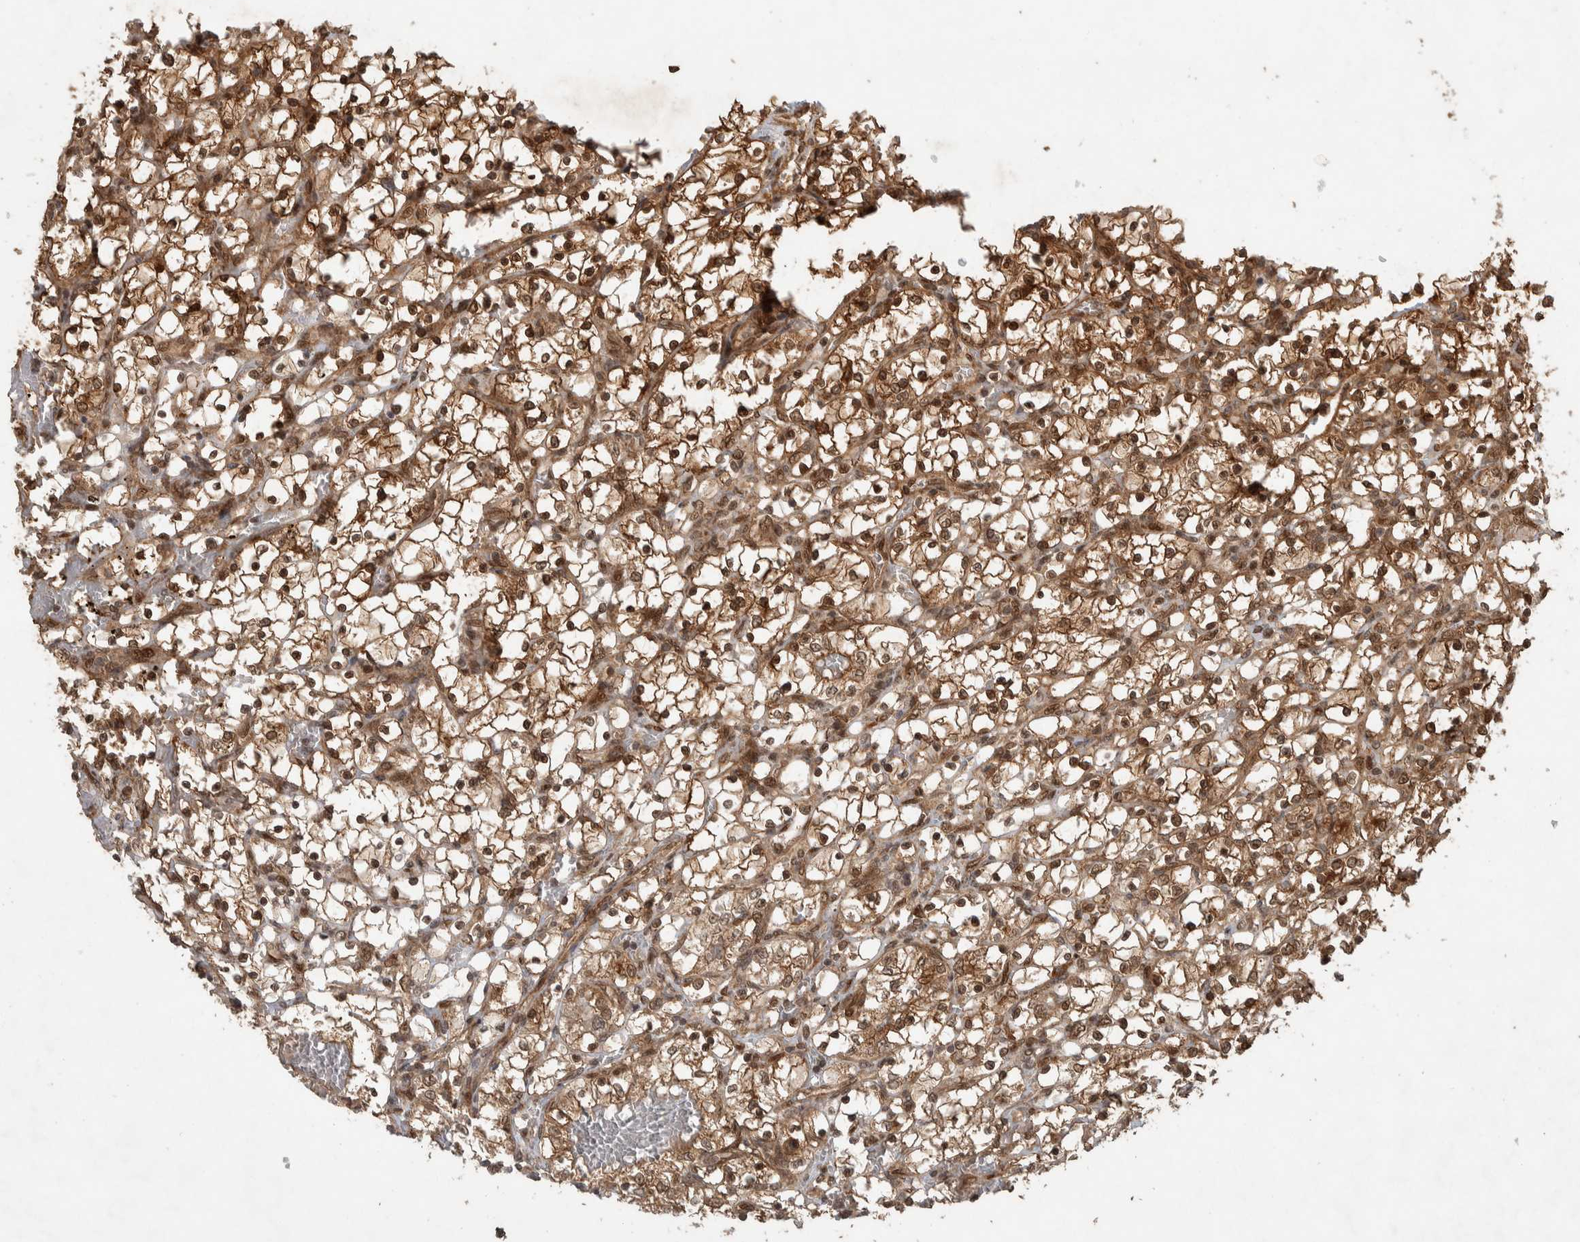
{"staining": {"intensity": "moderate", "quantity": ">75%", "location": "cytoplasmic/membranous,nuclear"}, "tissue": "renal cancer", "cell_type": "Tumor cells", "image_type": "cancer", "snomed": [{"axis": "morphology", "description": "Adenocarcinoma, NOS"}, {"axis": "topography", "description": "Kidney"}], "caption": "Brown immunohistochemical staining in human renal cancer (adenocarcinoma) demonstrates moderate cytoplasmic/membranous and nuclear positivity in about >75% of tumor cells.", "gene": "CNTROB", "patient": {"sex": "female", "age": 69}}